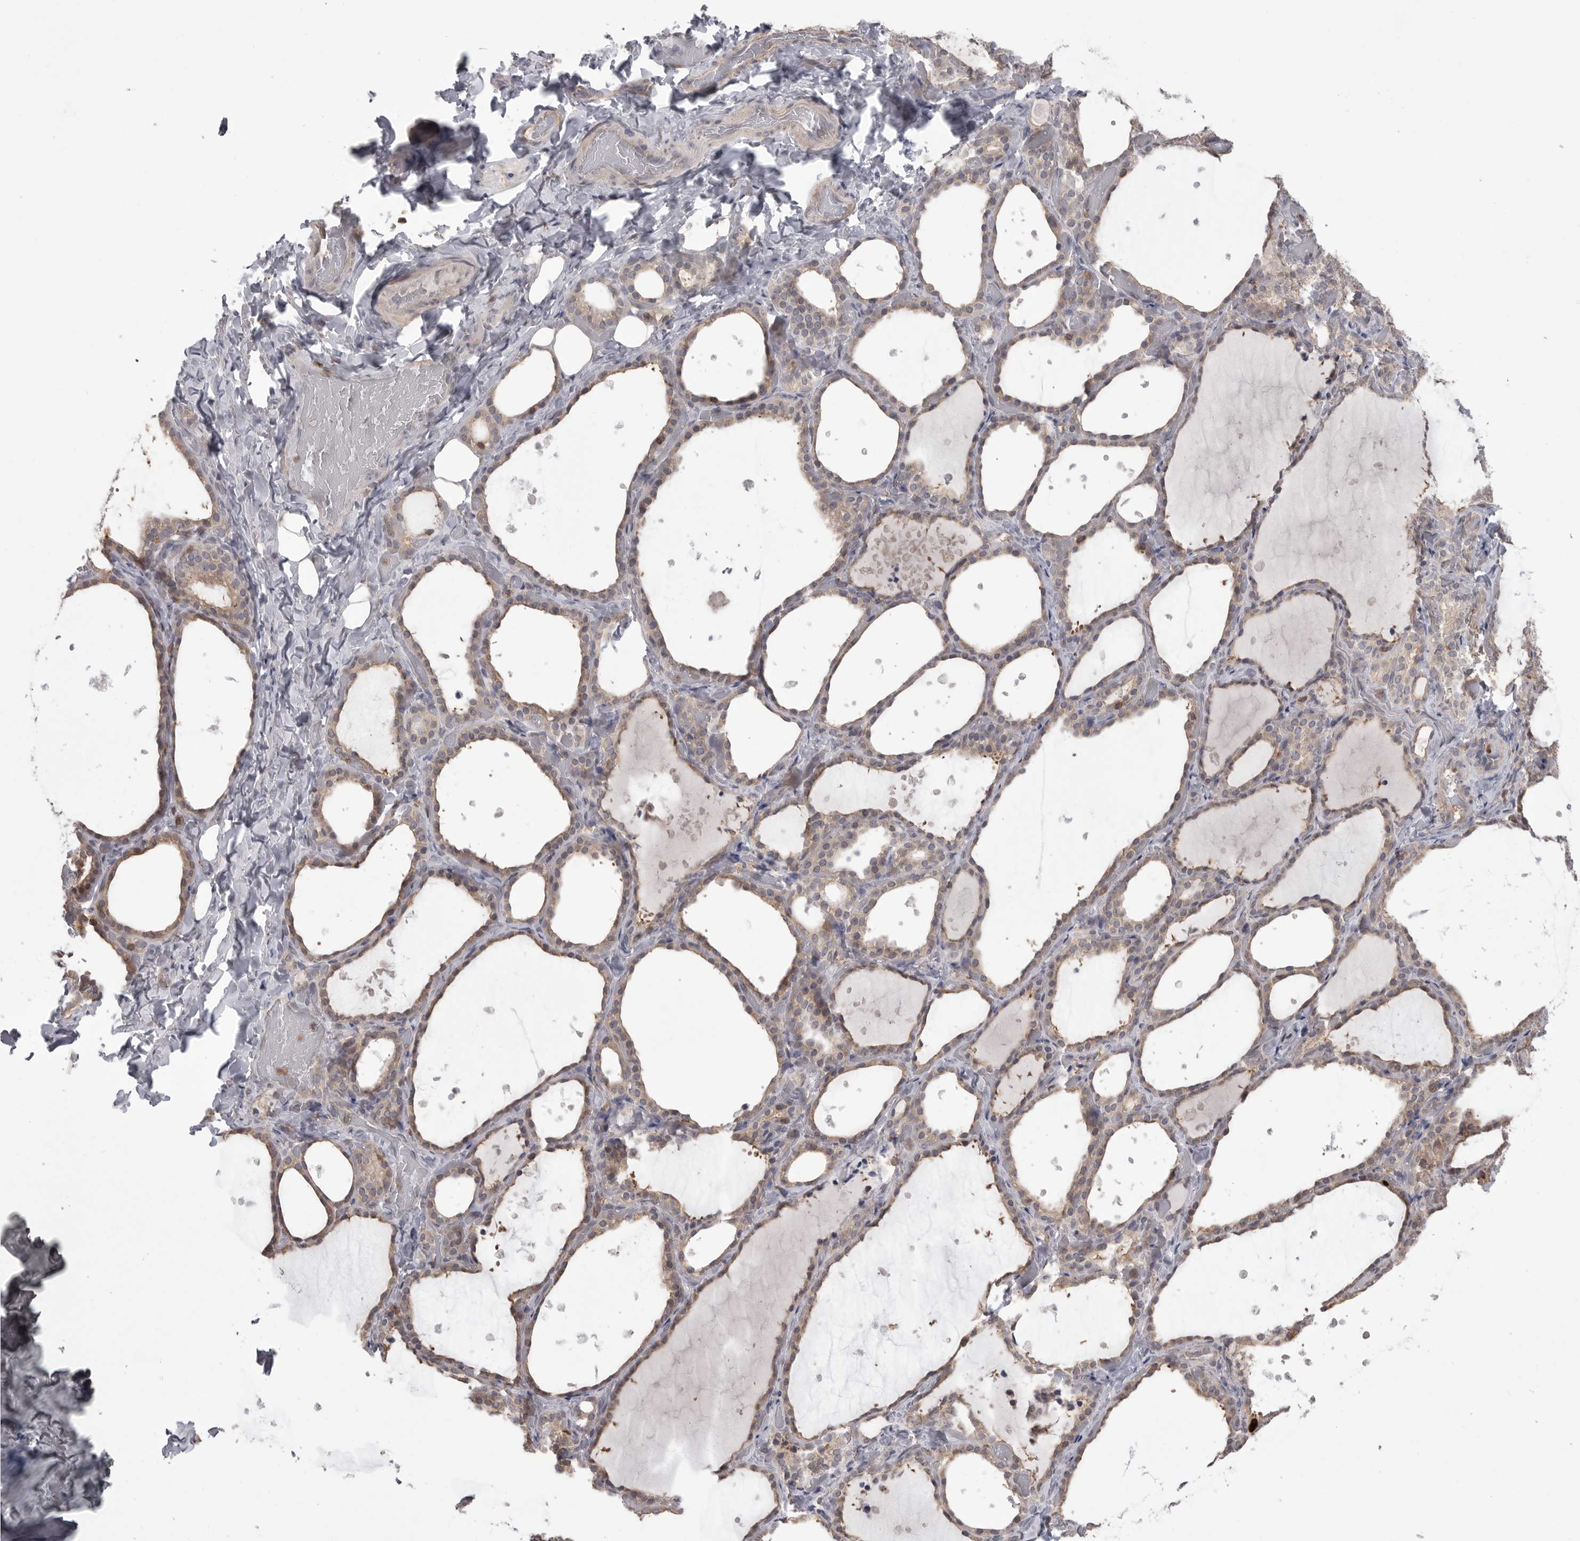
{"staining": {"intensity": "weak", "quantity": "<25%", "location": "cytoplasmic/membranous"}, "tissue": "thyroid gland", "cell_type": "Glandular cells", "image_type": "normal", "snomed": [{"axis": "morphology", "description": "Normal tissue, NOS"}, {"axis": "topography", "description": "Thyroid gland"}], "caption": "DAB (3,3'-diaminobenzidine) immunohistochemical staining of unremarkable human thyroid gland demonstrates no significant positivity in glandular cells.", "gene": "TOP2A", "patient": {"sex": "female", "age": 44}}